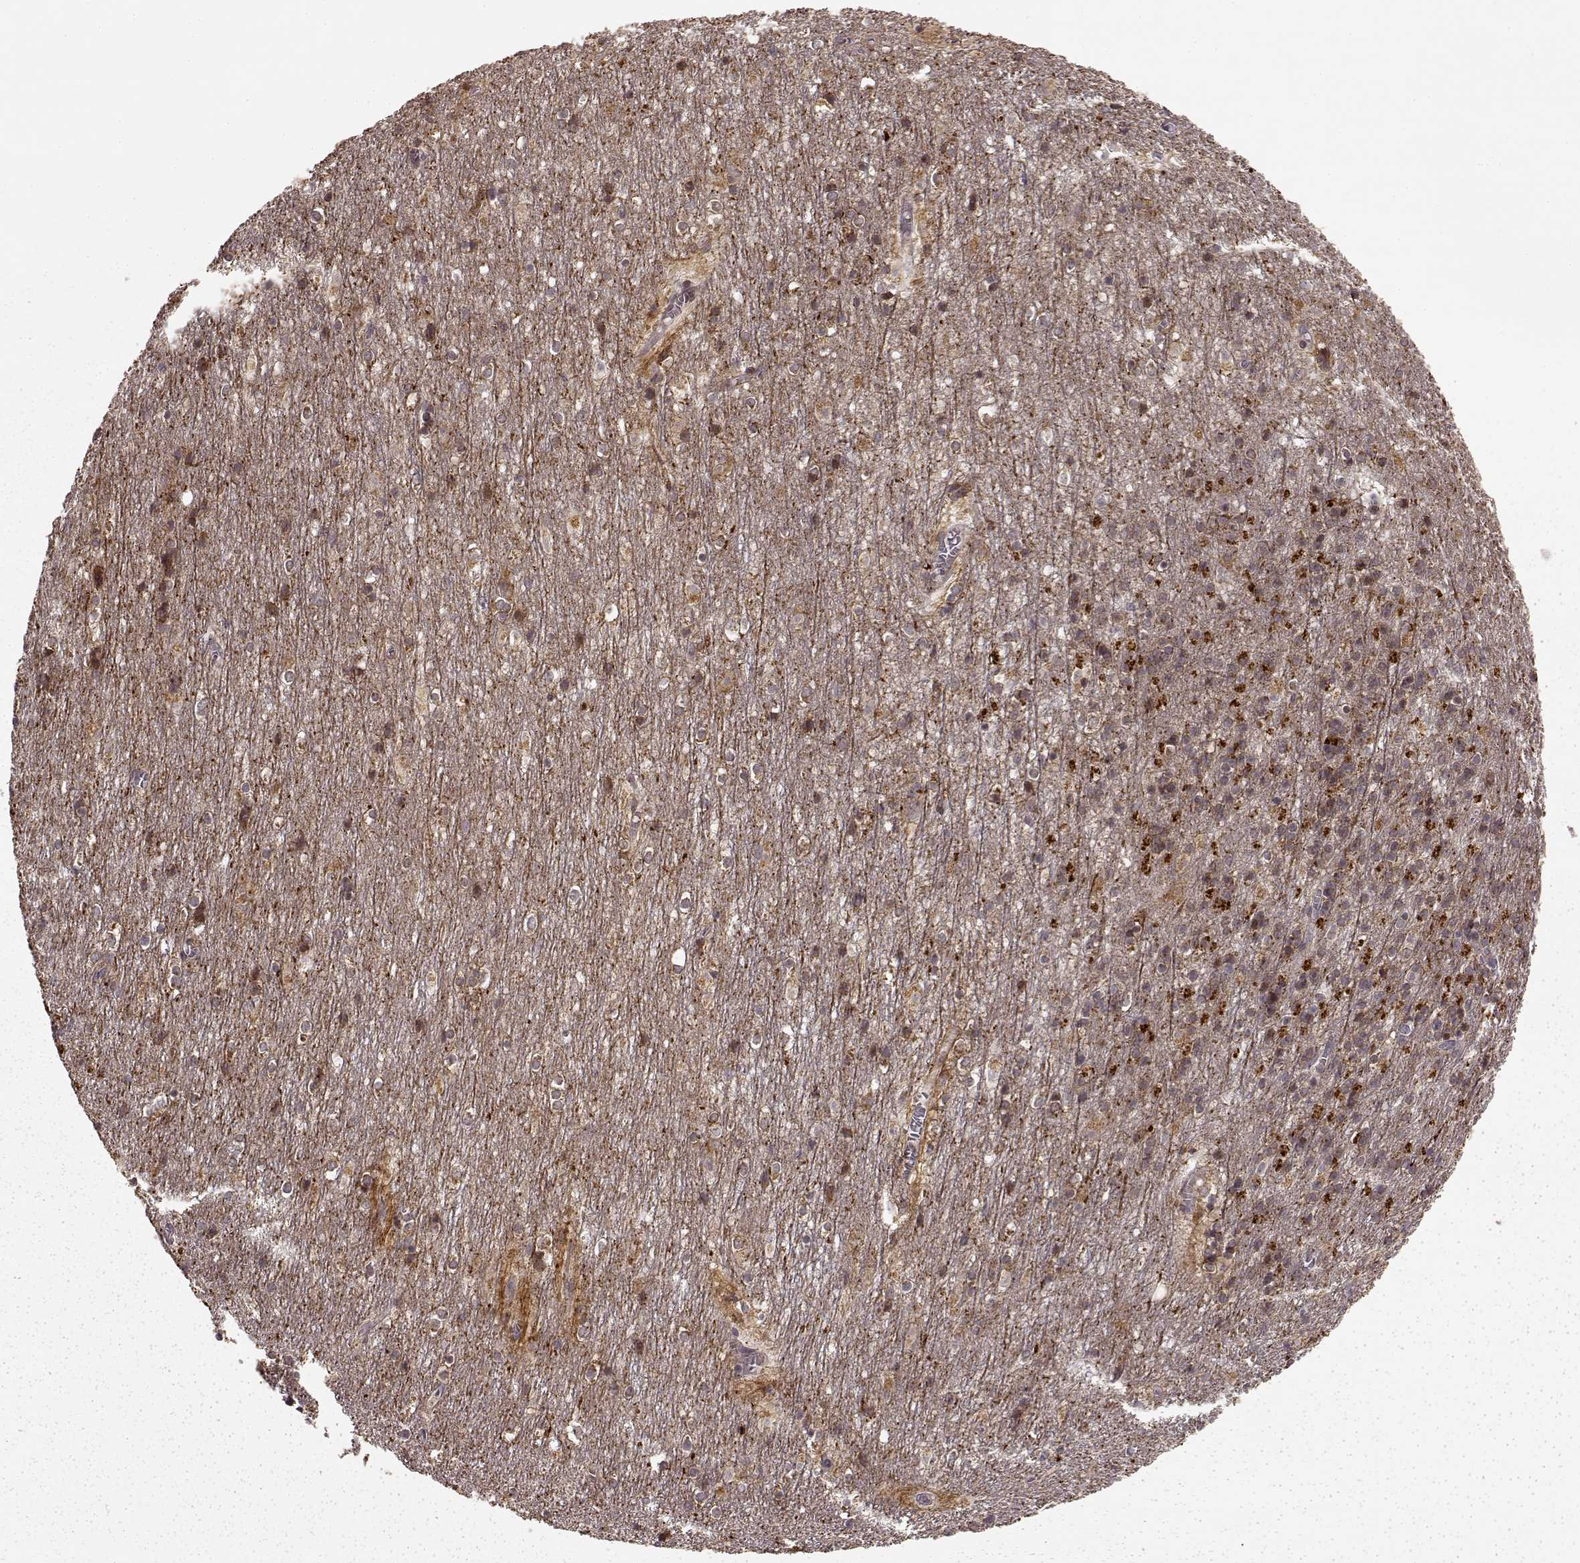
{"staining": {"intensity": "strong", "quantity": "<25%", "location": "cytoplasmic/membranous"}, "tissue": "cerebellum", "cell_type": "Cells in granular layer", "image_type": "normal", "snomed": [{"axis": "morphology", "description": "Normal tissue, NOS"}, {"axis": "topography", "description": "Cerebellum"}], "caption": "Cerebellum stained with immunohistochemistry exhibits strong cytoplasmic/membranous positivity in about <25% of cells in granular layer. The protein of interest is stained brown, and the nuclei are stained in blue (DAB IHC with brightfield microscopy, high magnification).", "gene": "SLC12A9", "patient": {"sex": "male", "age": 70}}